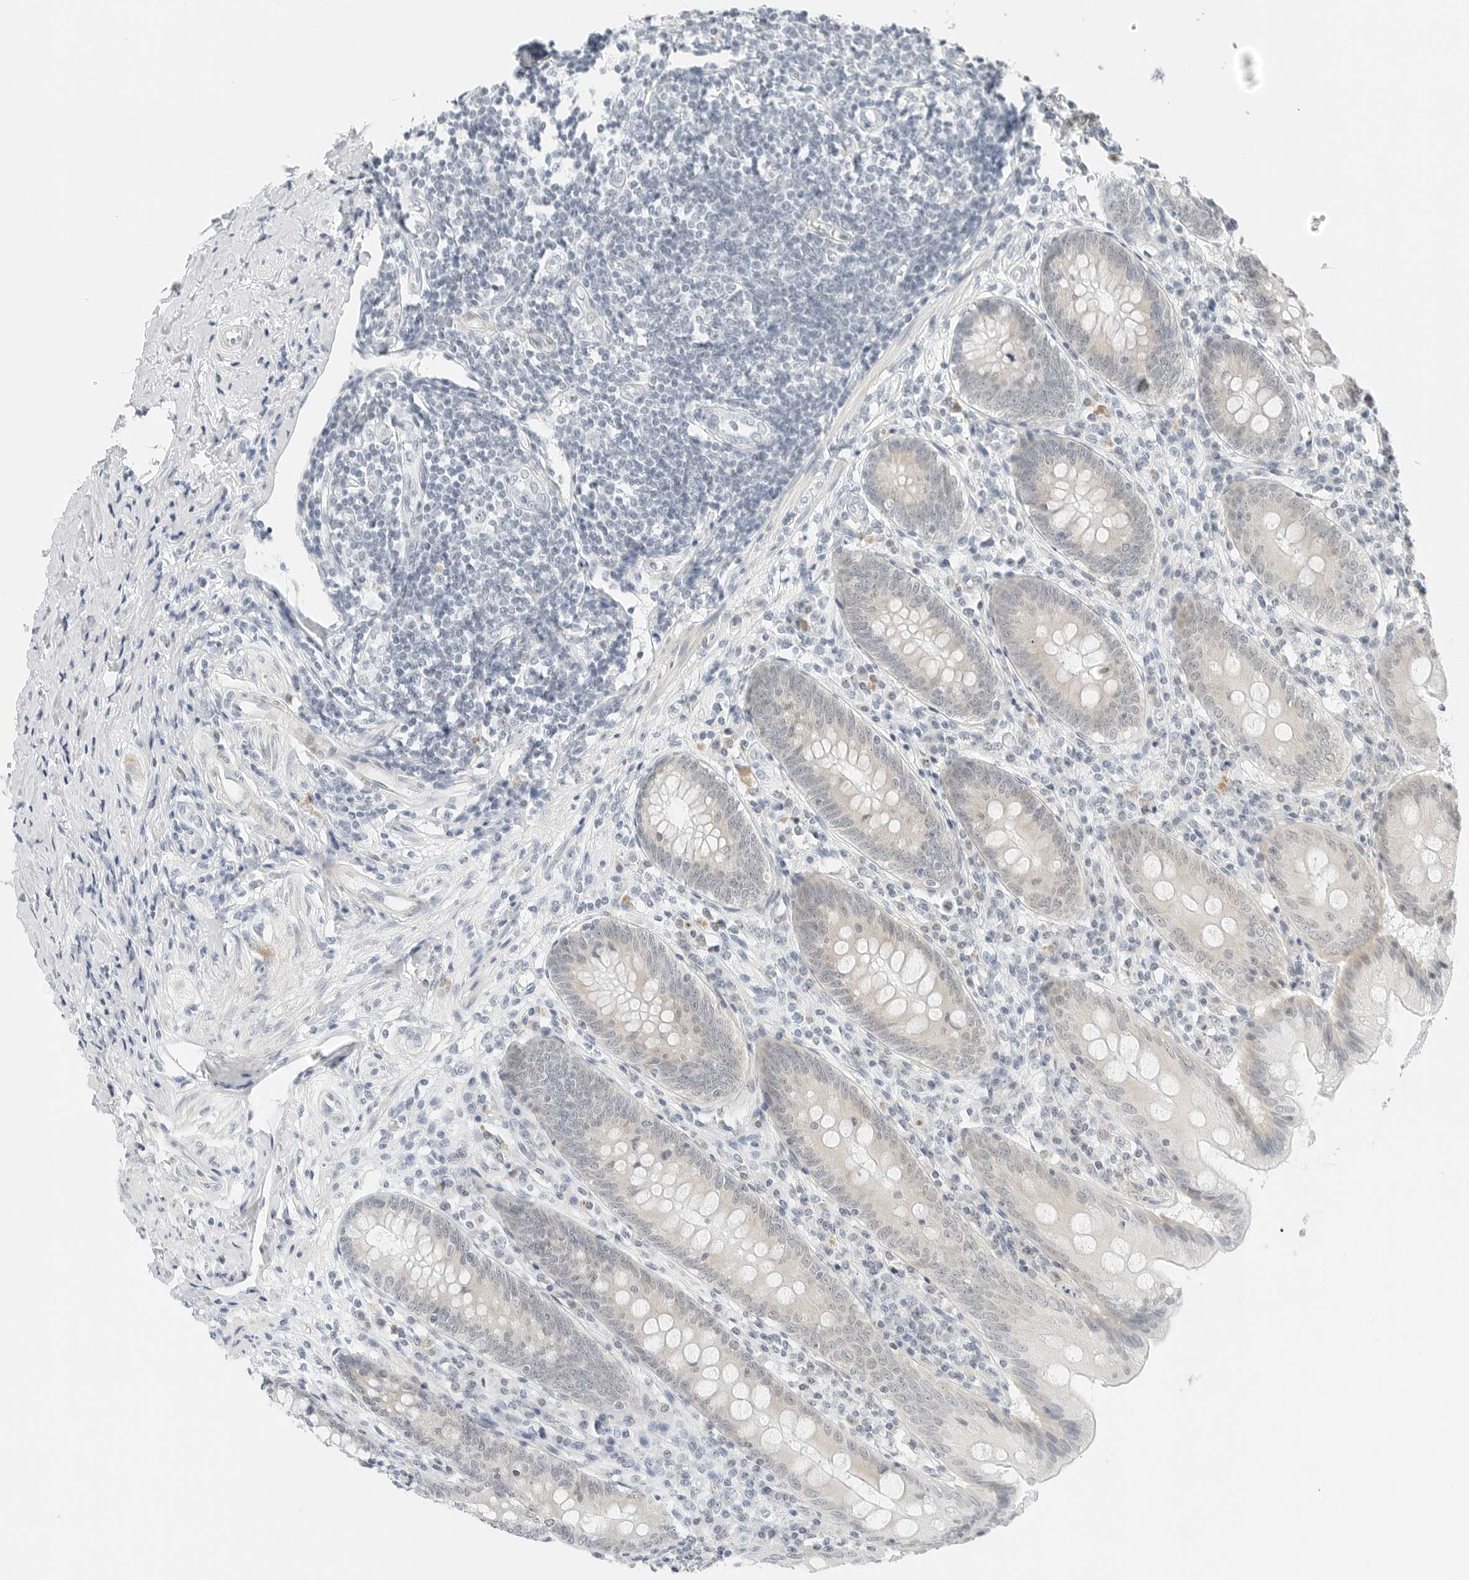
{"staining": {"intensity": "weak", "quantity": "<25%", "location": "nuclear"}, "tissue": "appendix", "cell_type": "Glandular cells", "image_type": "normal", "snomed": [{"axis": "morphology", "description": "Normal tissue, NOS"}, {"axis": "topography", "description": "Appendix"}], "caption": "Normal appendix was stained to show a protein in brown. There is no significant expression in glandular cells. The staining is performed using DAB brown chromogen with nuclei counter-stained in using hematoxylin.", "gene": "CCSAP", "patient": {"sex": "female", "age": 54}}